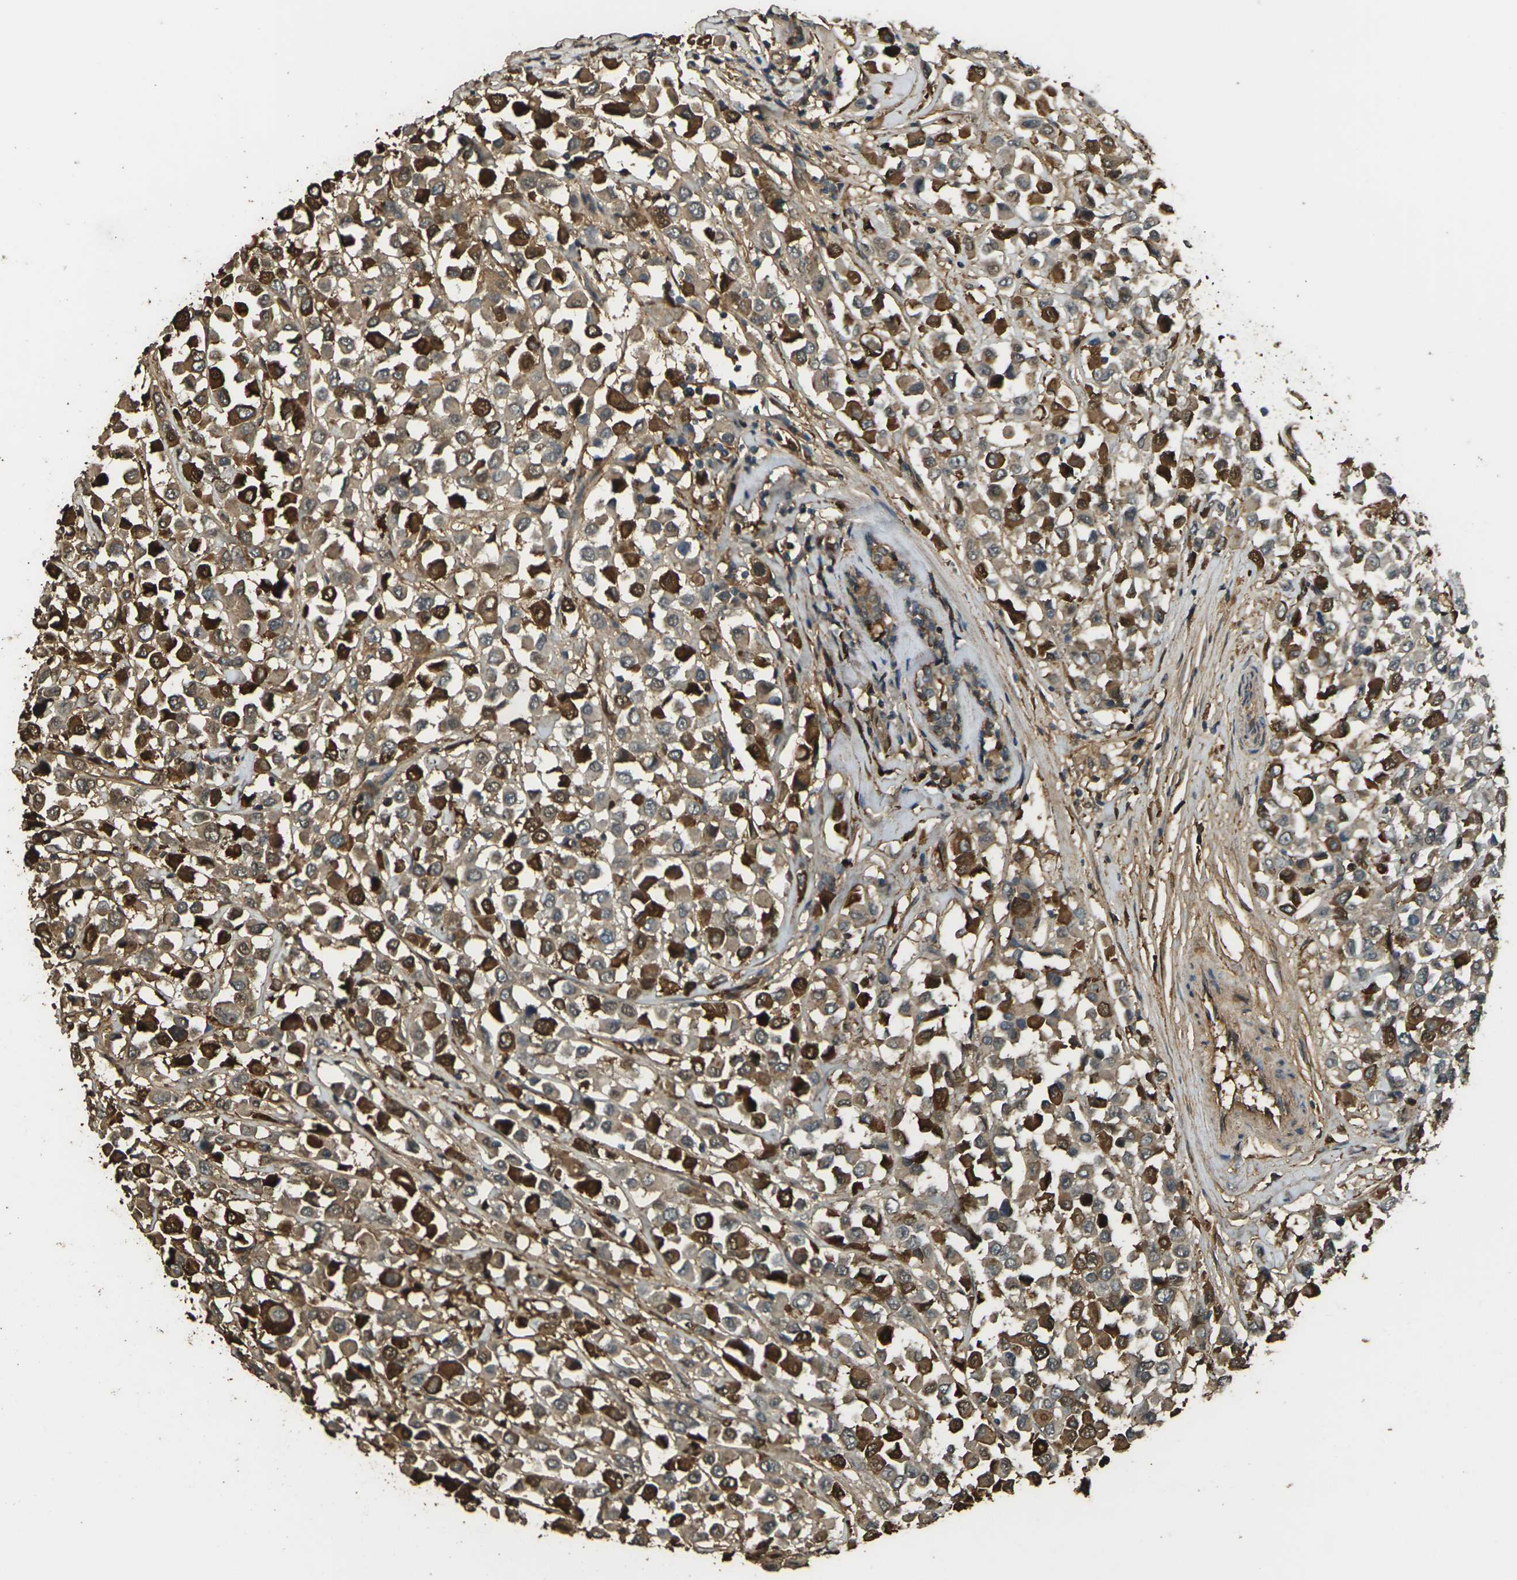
{"staining": {"intensity": "strong", "quantity": "25%-75%", "location": "cytoplasmic/membranous,nuclear"}, "tissue": "breast cancer", "cell_type": "Tumor cells", "image_type": "cancer", "snomed": [{"axis": "morphology", "description": "Duct carcinoma"}, {"axis": "topography", "description": "Breast"}], "caption": "Strong cytoplasmic/membranous and nuclear protein positivity is seen in about 25%-75% of tumor cells in breast cancer. (IHC, brightfield microscopy, high magnification).", "gene": "CYP1B1", "patient": {"sex": "female", "age": 61}}